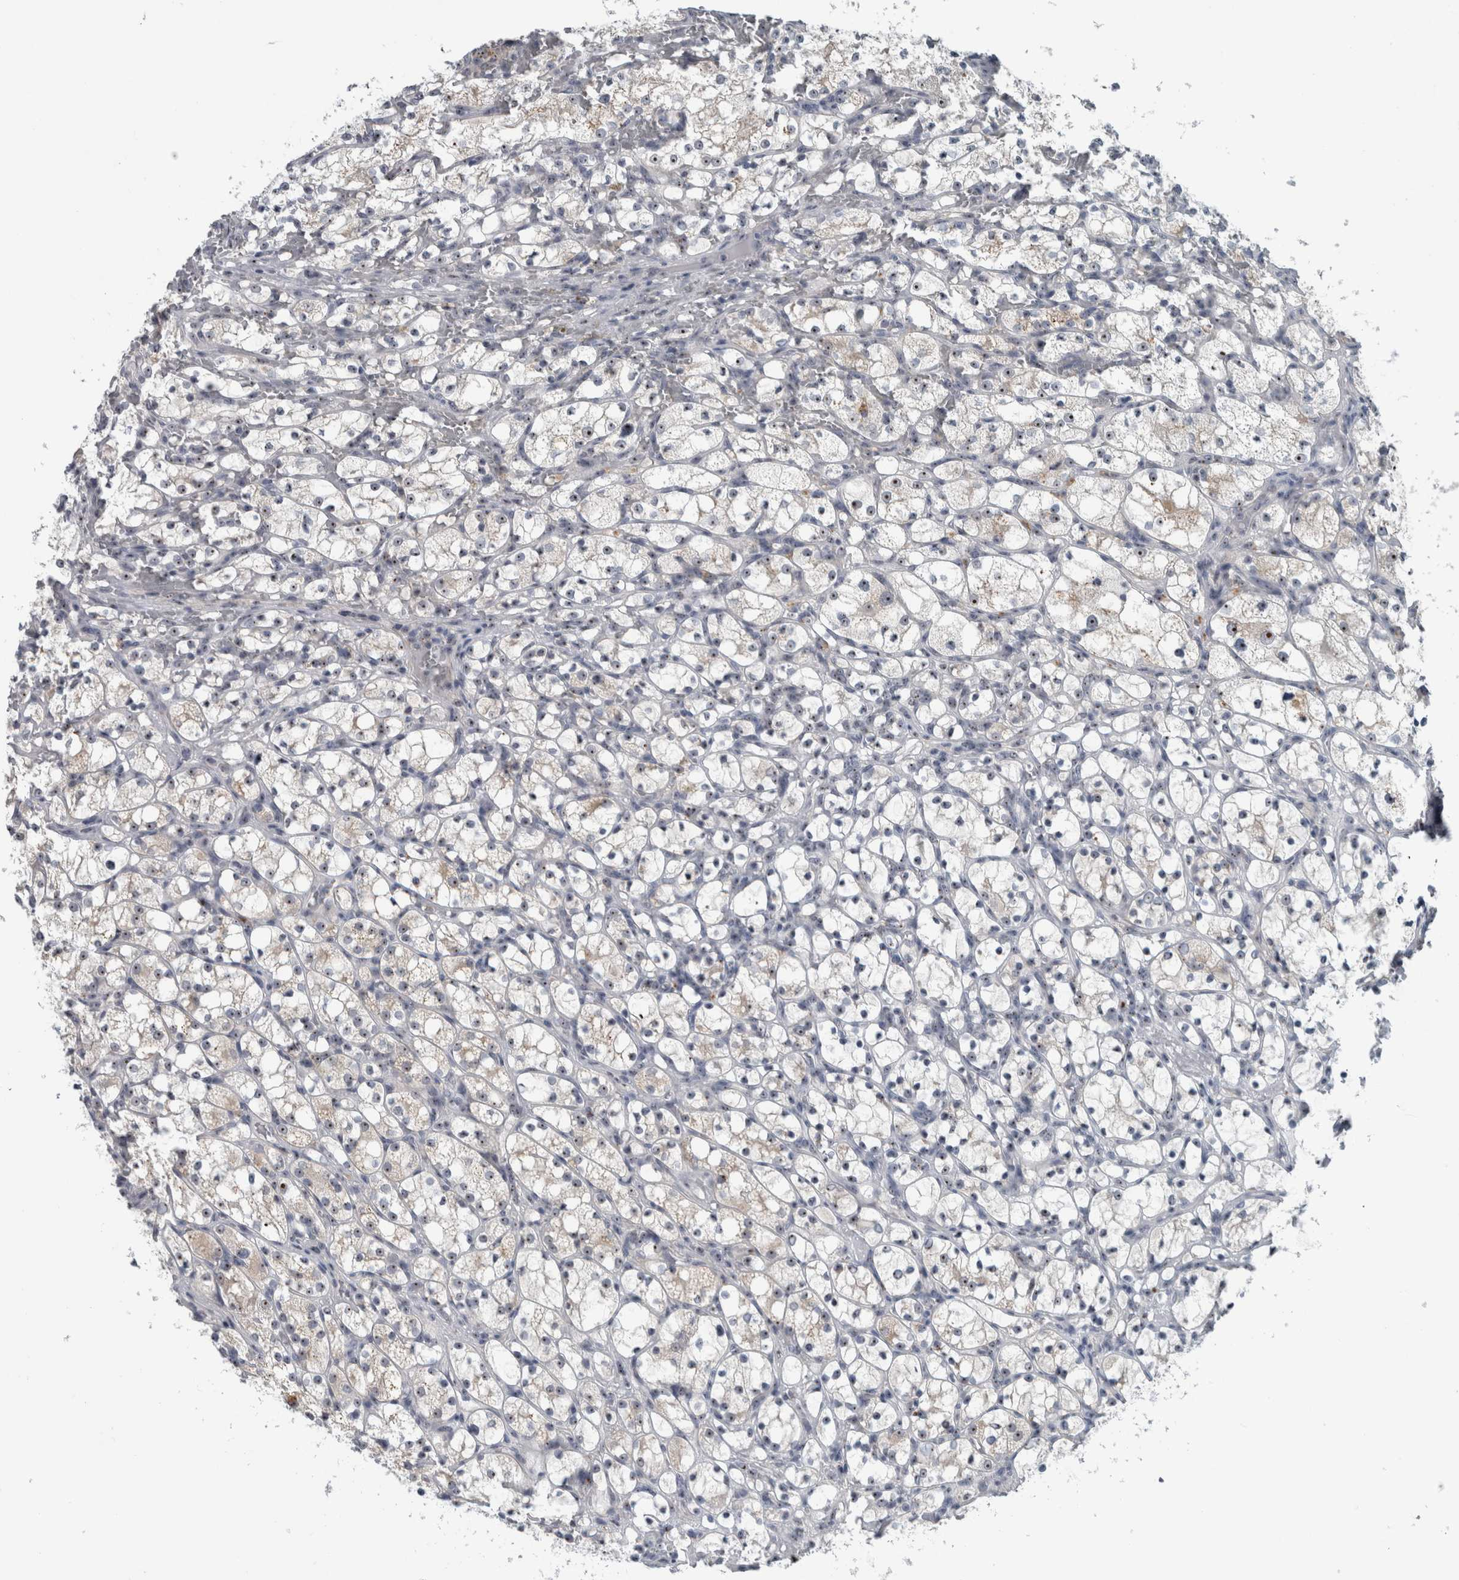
{"staining": {"intensity": "weak", "quantity": "25%-75%", "location": "nuclear"}, "tissue": "renal cancer", "cell_type": "Tumor cells", "image_type": "cancer", "snomed": [{"axis": "morphology", "description": "Adenocarcinoma, NOS"}, {"axis": "topography", "description": "Kidney"}], "caption": "The histopathology image exhibits immunohistochemical staining of renal cancer (adenocarcinoma). There is weak nuclear staining is present in about 25%-75% of tumor cells.", "gene": "UTP6", "patient": {"sex": "female", "age": 69}}